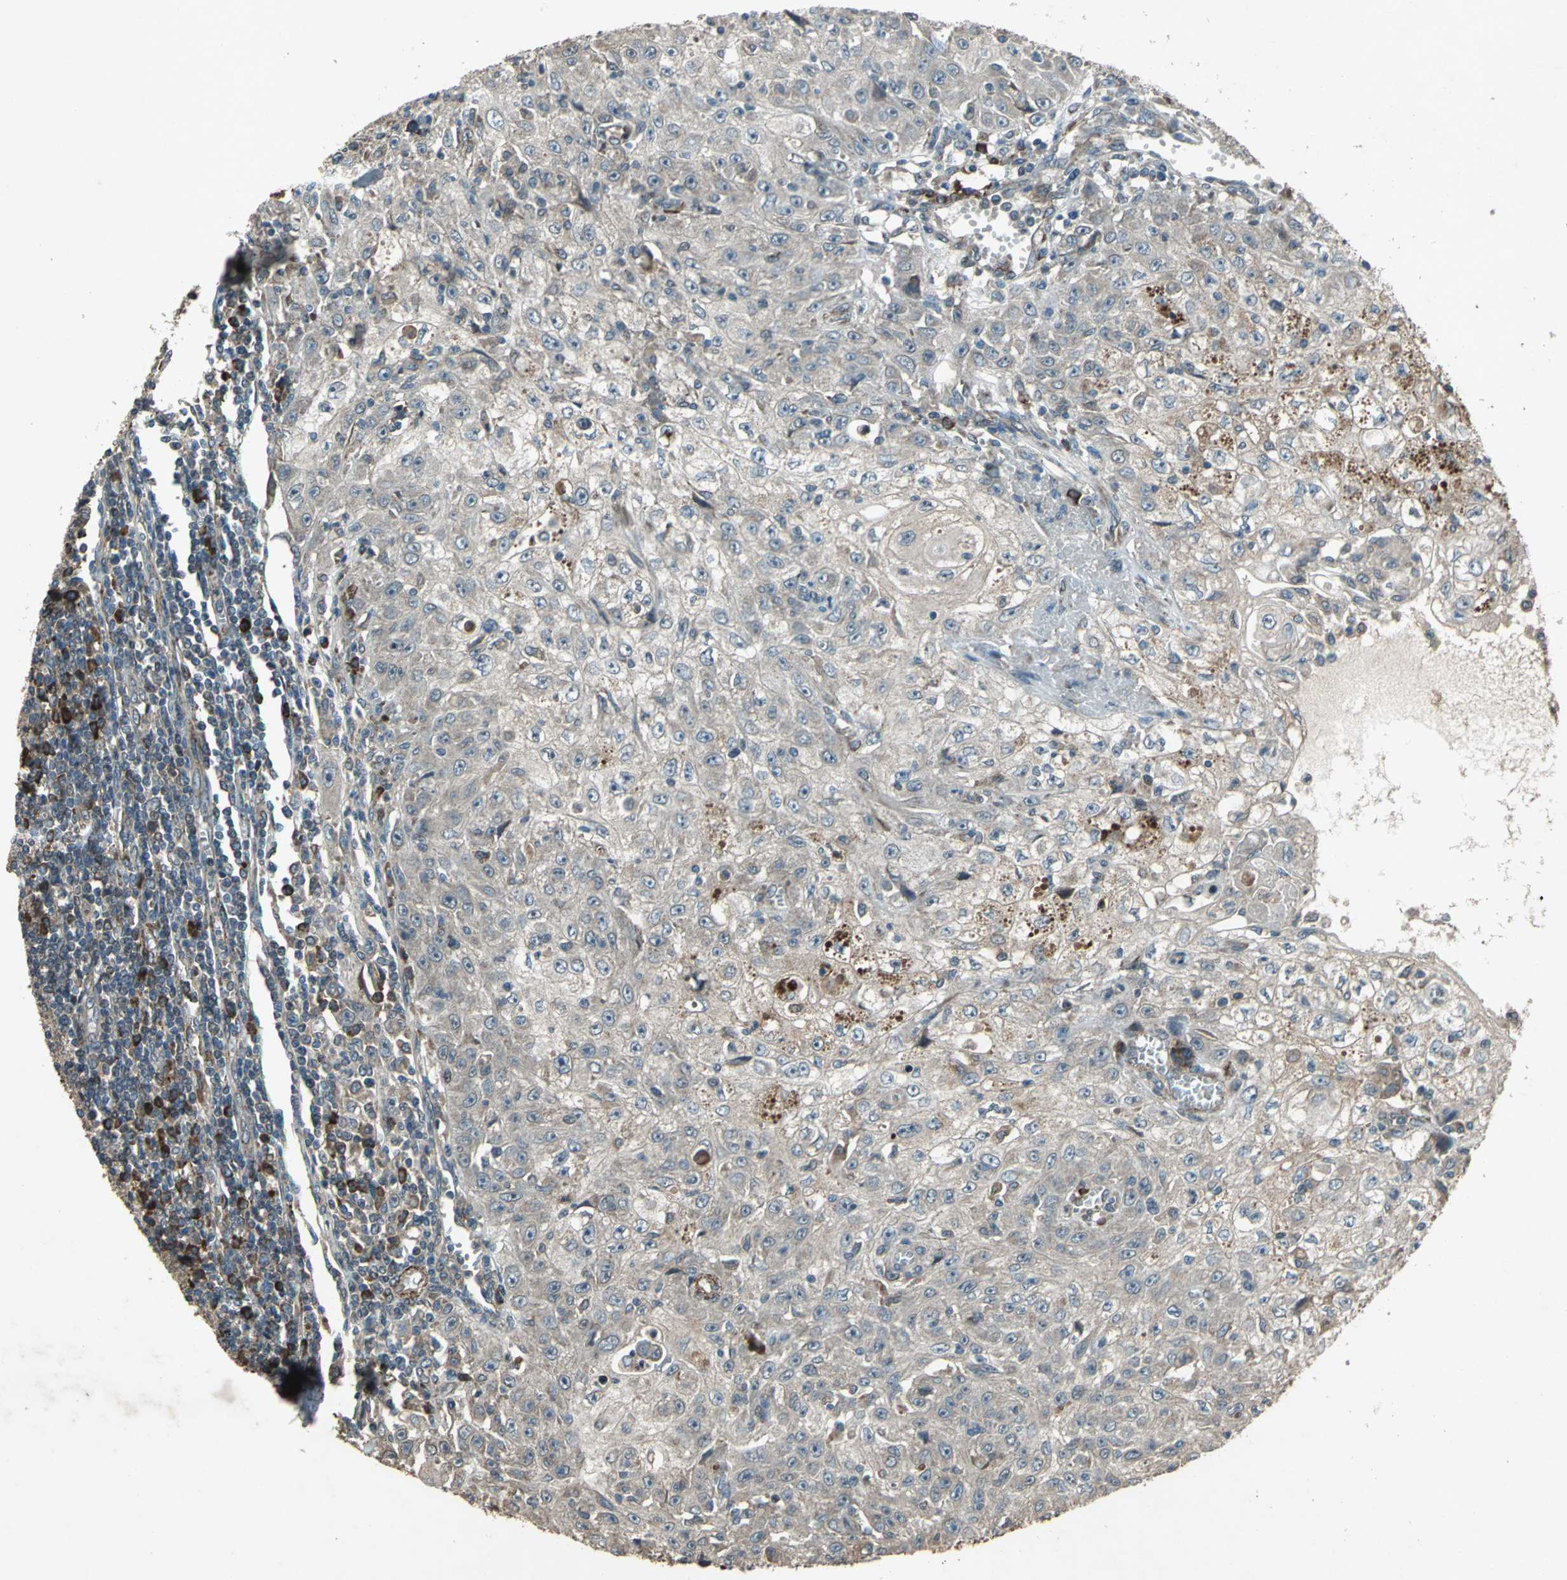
{"staining": {"intensity": "weak", "quantity": "25%-75%", "location": "cytoplasmic/membranous"}, "tissue": "skin cancer", "cell_type": "Tumor cells", "image_type": "cancer", "snomed": [{"axis": "morphology", "description": "Squamous cell carcinoma, NOS"}, {"axis": "topography", "description": "Skin"}], "caption": "This is a photomicrograph of IHC staining of skin cancer (squamous cell carcinoma), which shows weak staining in the cytoplasmic/membranous of tumor cells.", "gene": "SEPTIN4", "patient": {"sex": "male", "age": 75}}